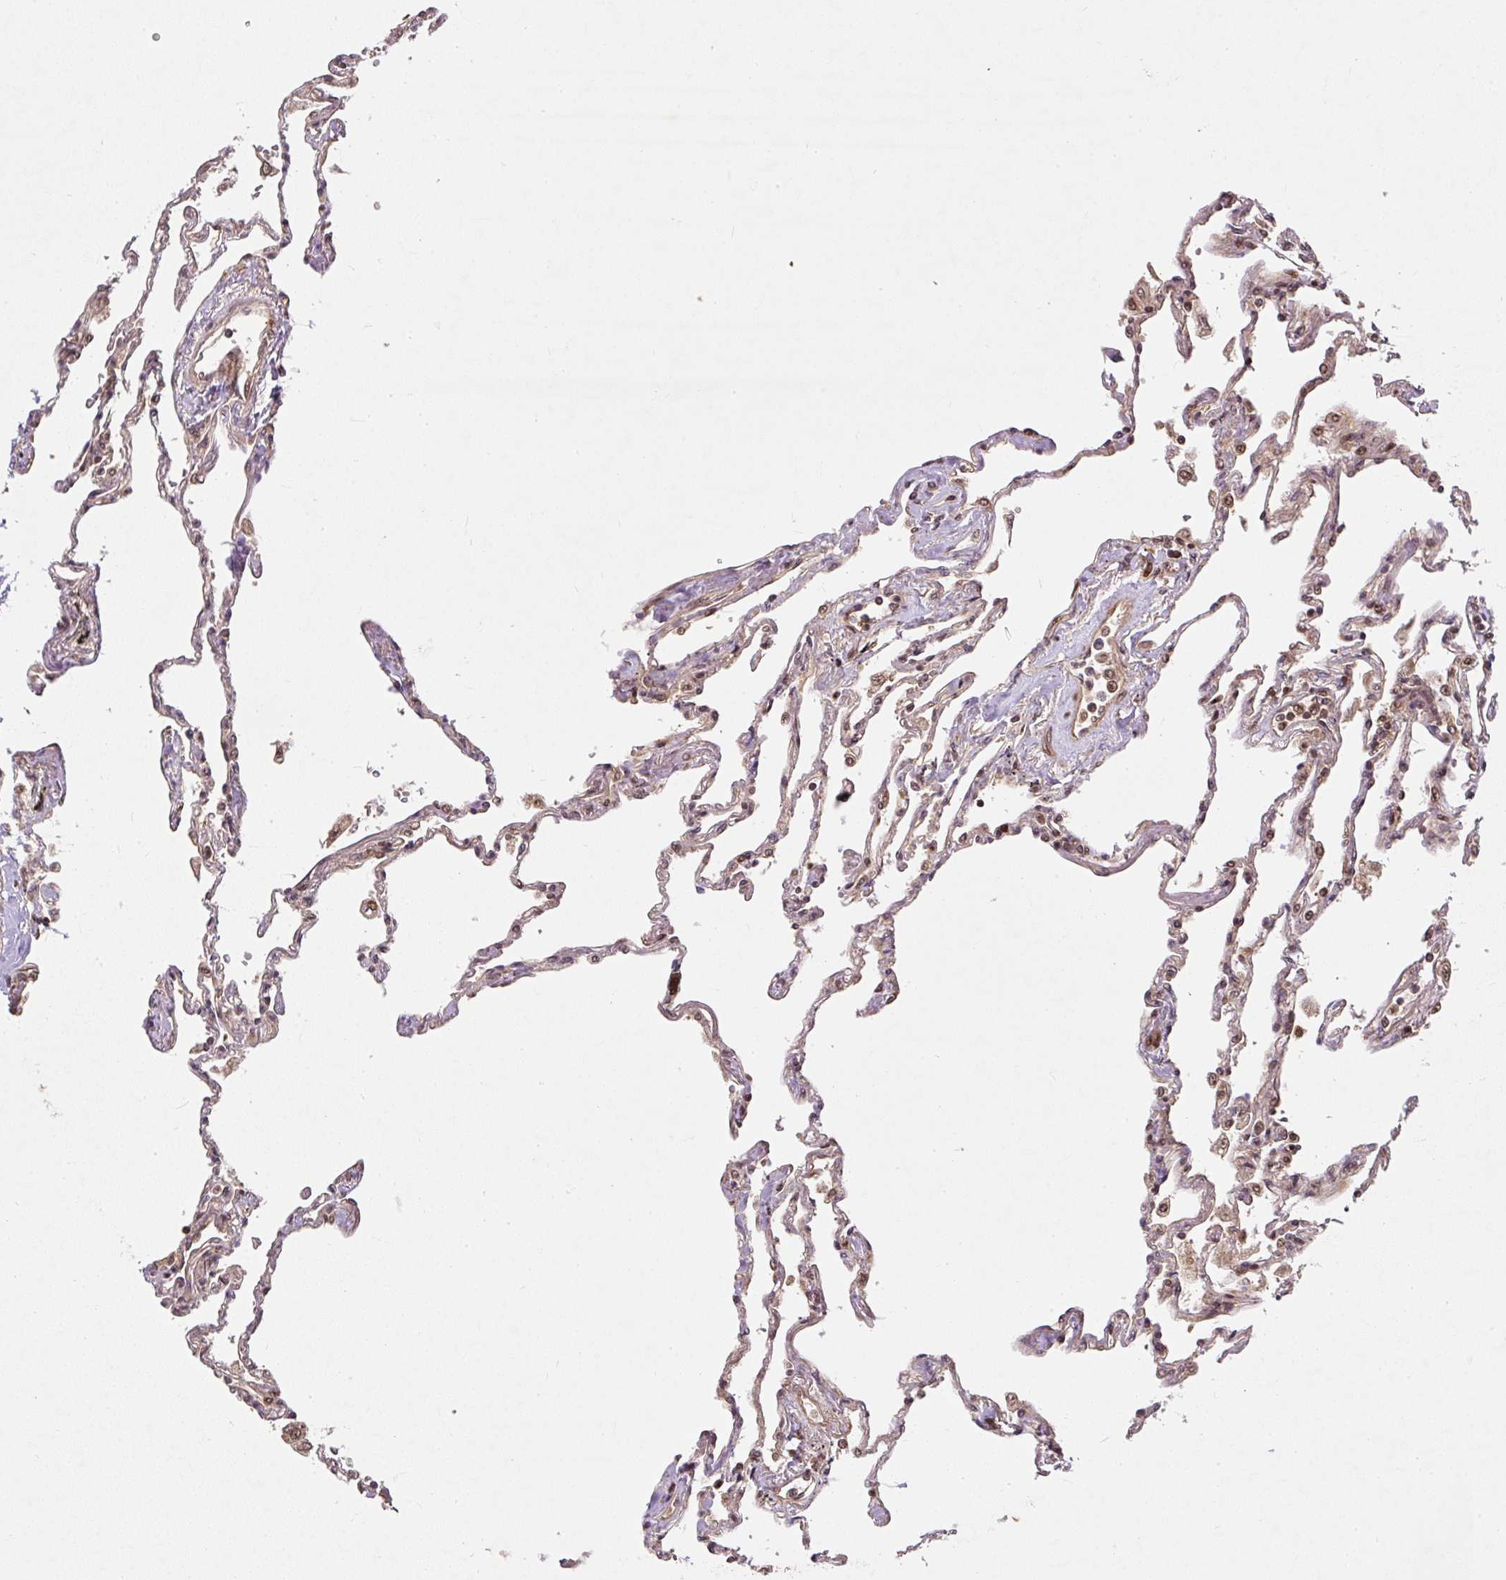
{"staining": {"intensity": "moderate", "quantity": "25%-75%", "location": "cytoplasmic/membranous,nuclear"}, "tissue": "lung", "cell_type": "Alveolar cells", "image_type": "normal", "snomed": [{"axis": "morphology", "description": "Normal tissue, NOS"}, {"axis": "topography", "description": "Lung"}], "caption": "Approximately 25%-75% of alveolar cells in benign human lung show moderate cytoplasmic/membranous,nuclear protein positivity as visualized by brown immunohistochemical staining.", "gene": "PSMD1", "patient": {"sex": "female", "age": 67}}